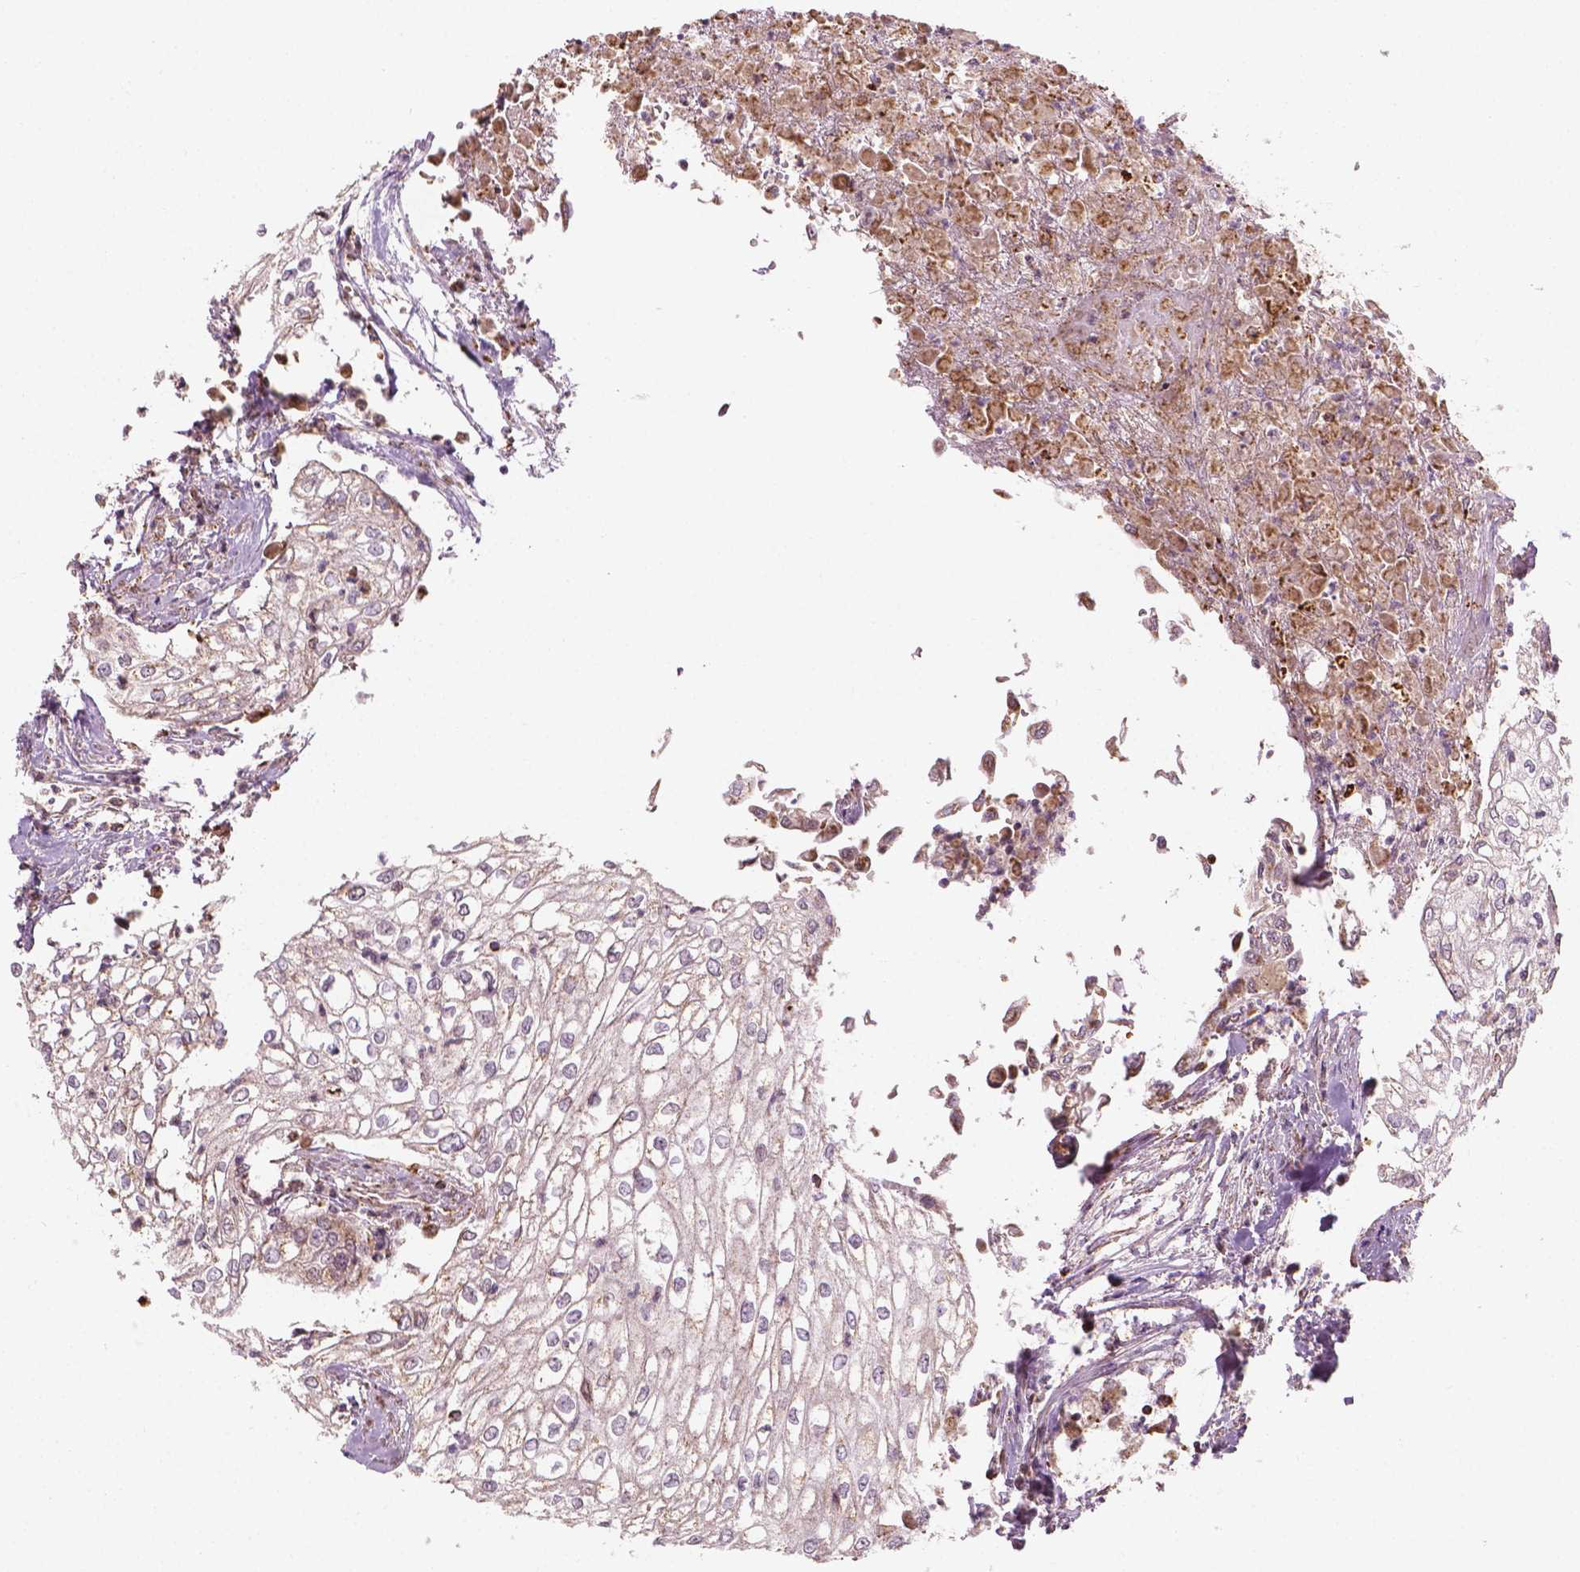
{"staining": {"intensity": "negative", "quantity": "none", "location": "none"}, "tissue": "urothelial cancer", "cell_type": "Tumor cells", "image_type": "cancer", "snomed": [{"axis": "morphology", "description": "Urothelial carcinoma, High grade"}, {"axis": "topography", "description": "Urinary bladder"}], "caption": "High power microscopy histopathology image of an immunohistochemistry (IHC) photomicrograph of urothelial cancer, revealing no significant expression in tumor cells.", "gene": "HS3ST3A1", "patient": {"sex": "male", "age": 62}}